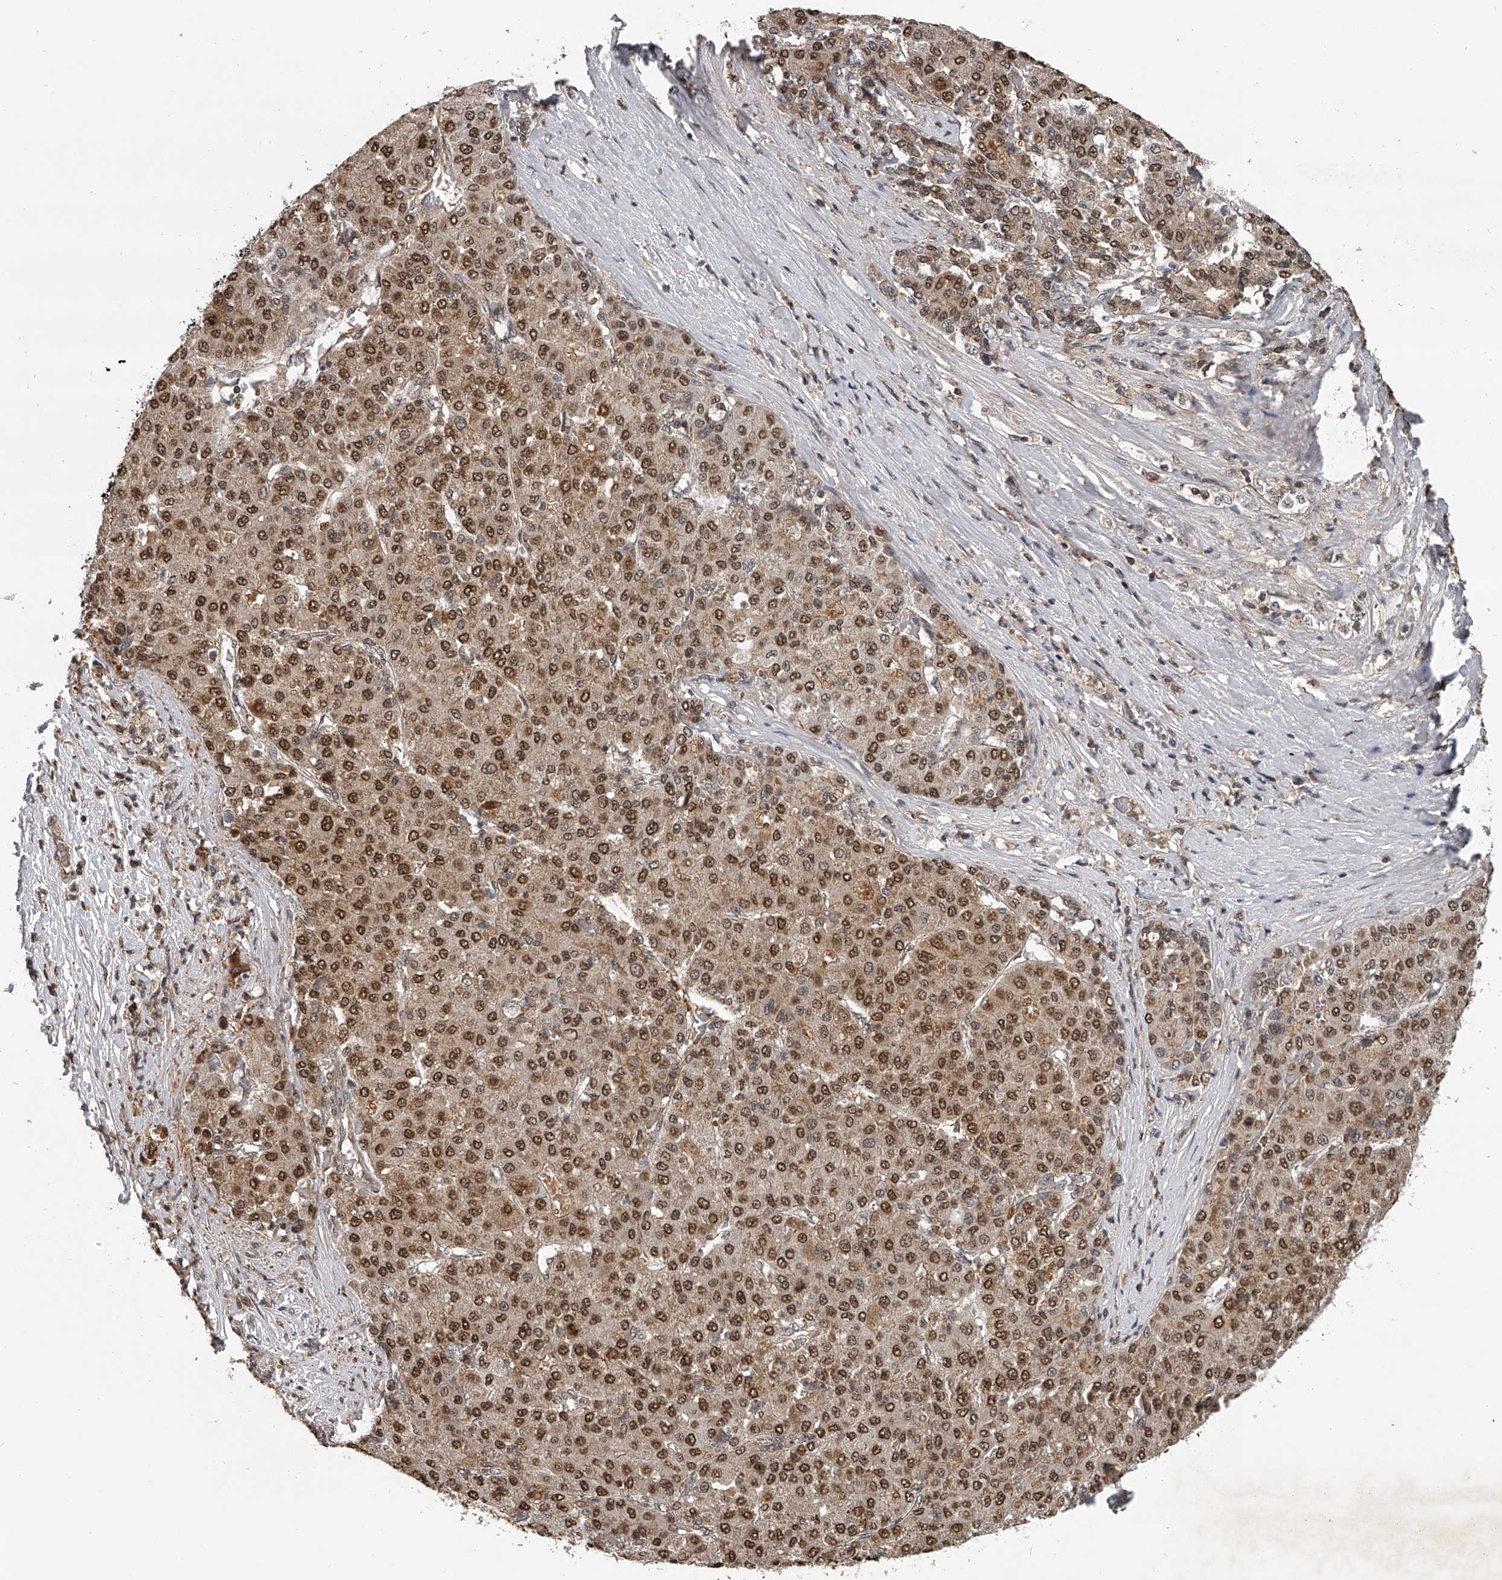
{"staining": {"intensity": "moderate", "quantity": ">75%", "location": "cytoplasmic/membranous,nuclear"}, "tissue": "liver cancer", "cell_type": "Tumor cells", "image_type": "cancer", "snomed": [{"axis": "morphology", "description": "Carcinoma, Hepatocellular, NOS"}, {"axis": "topography", "description": "Liver"}], "caption": "A histopathology image of liver cancer (hepatocellular carcinoma) stained for a protein exhibits moderate cytoplasmic/membranous and nuclear brown staining in tumor cells. The staining was performed using DAB, with brown indicating positive protein expression. Nuclei are stained blue with hematoxylin.", "gene": "PLEKHG1", "patient": {"sex": "male", "age": 65}}